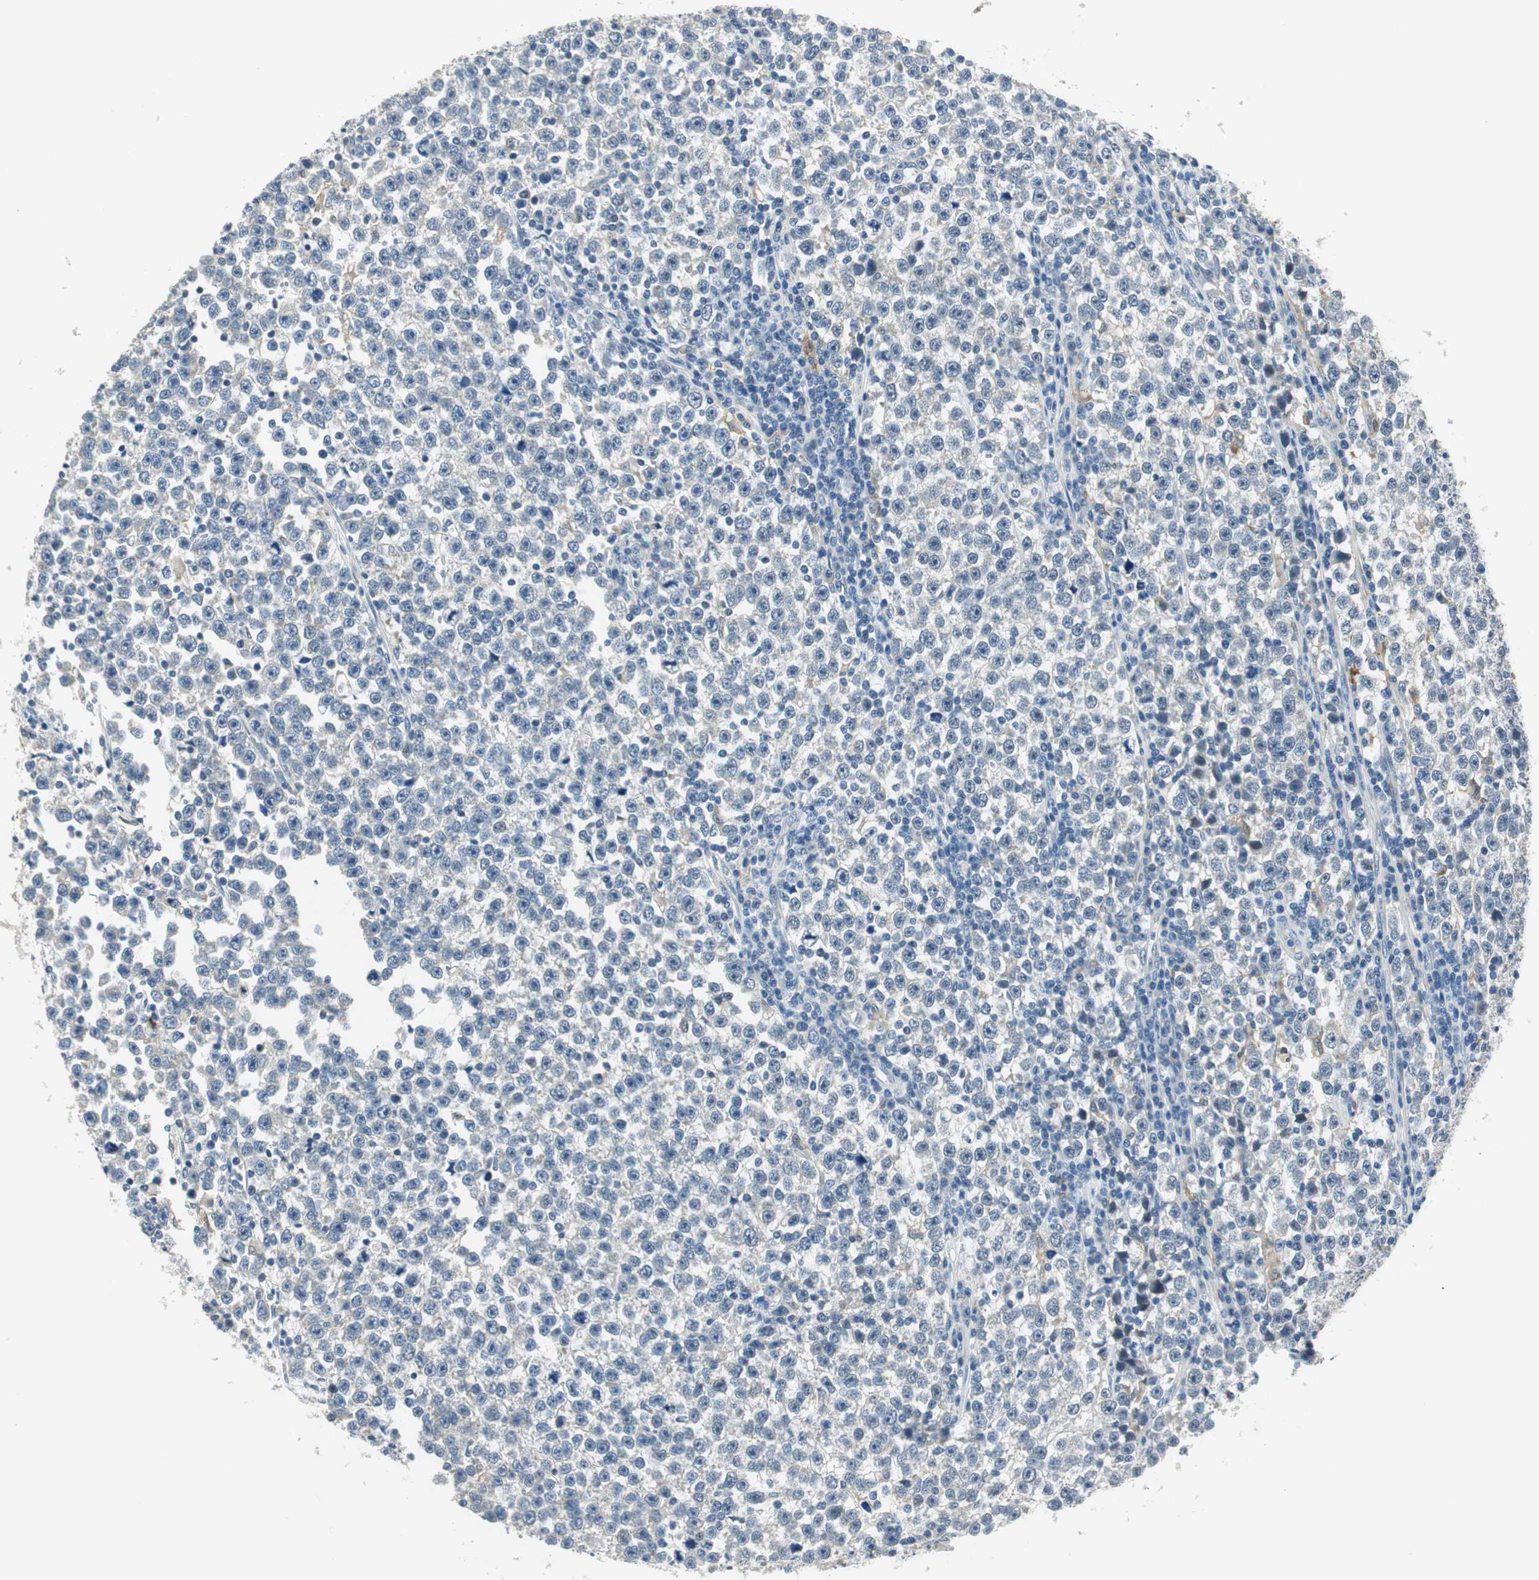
{"staining": {"intensity": "negative", "quantity": "none", "location": "none"}, "tissue": "testis cancer", "cell_type": "Tumor cells", "image_type": "cancer", "snomed": [{"axis": "morphology", "description": "Seminoma, NOS"}, {"axis": "topography", "description": "Testis"}], "caption": "This histopathology image is of testis seminoma stained with immunohistochemistry (IHC) to label a protein in brown with the nuclei are counter-stained blue. There is no expression in tumor cells.", "gene": "ME1", "patient": {"sex": "male", "age": 43}}